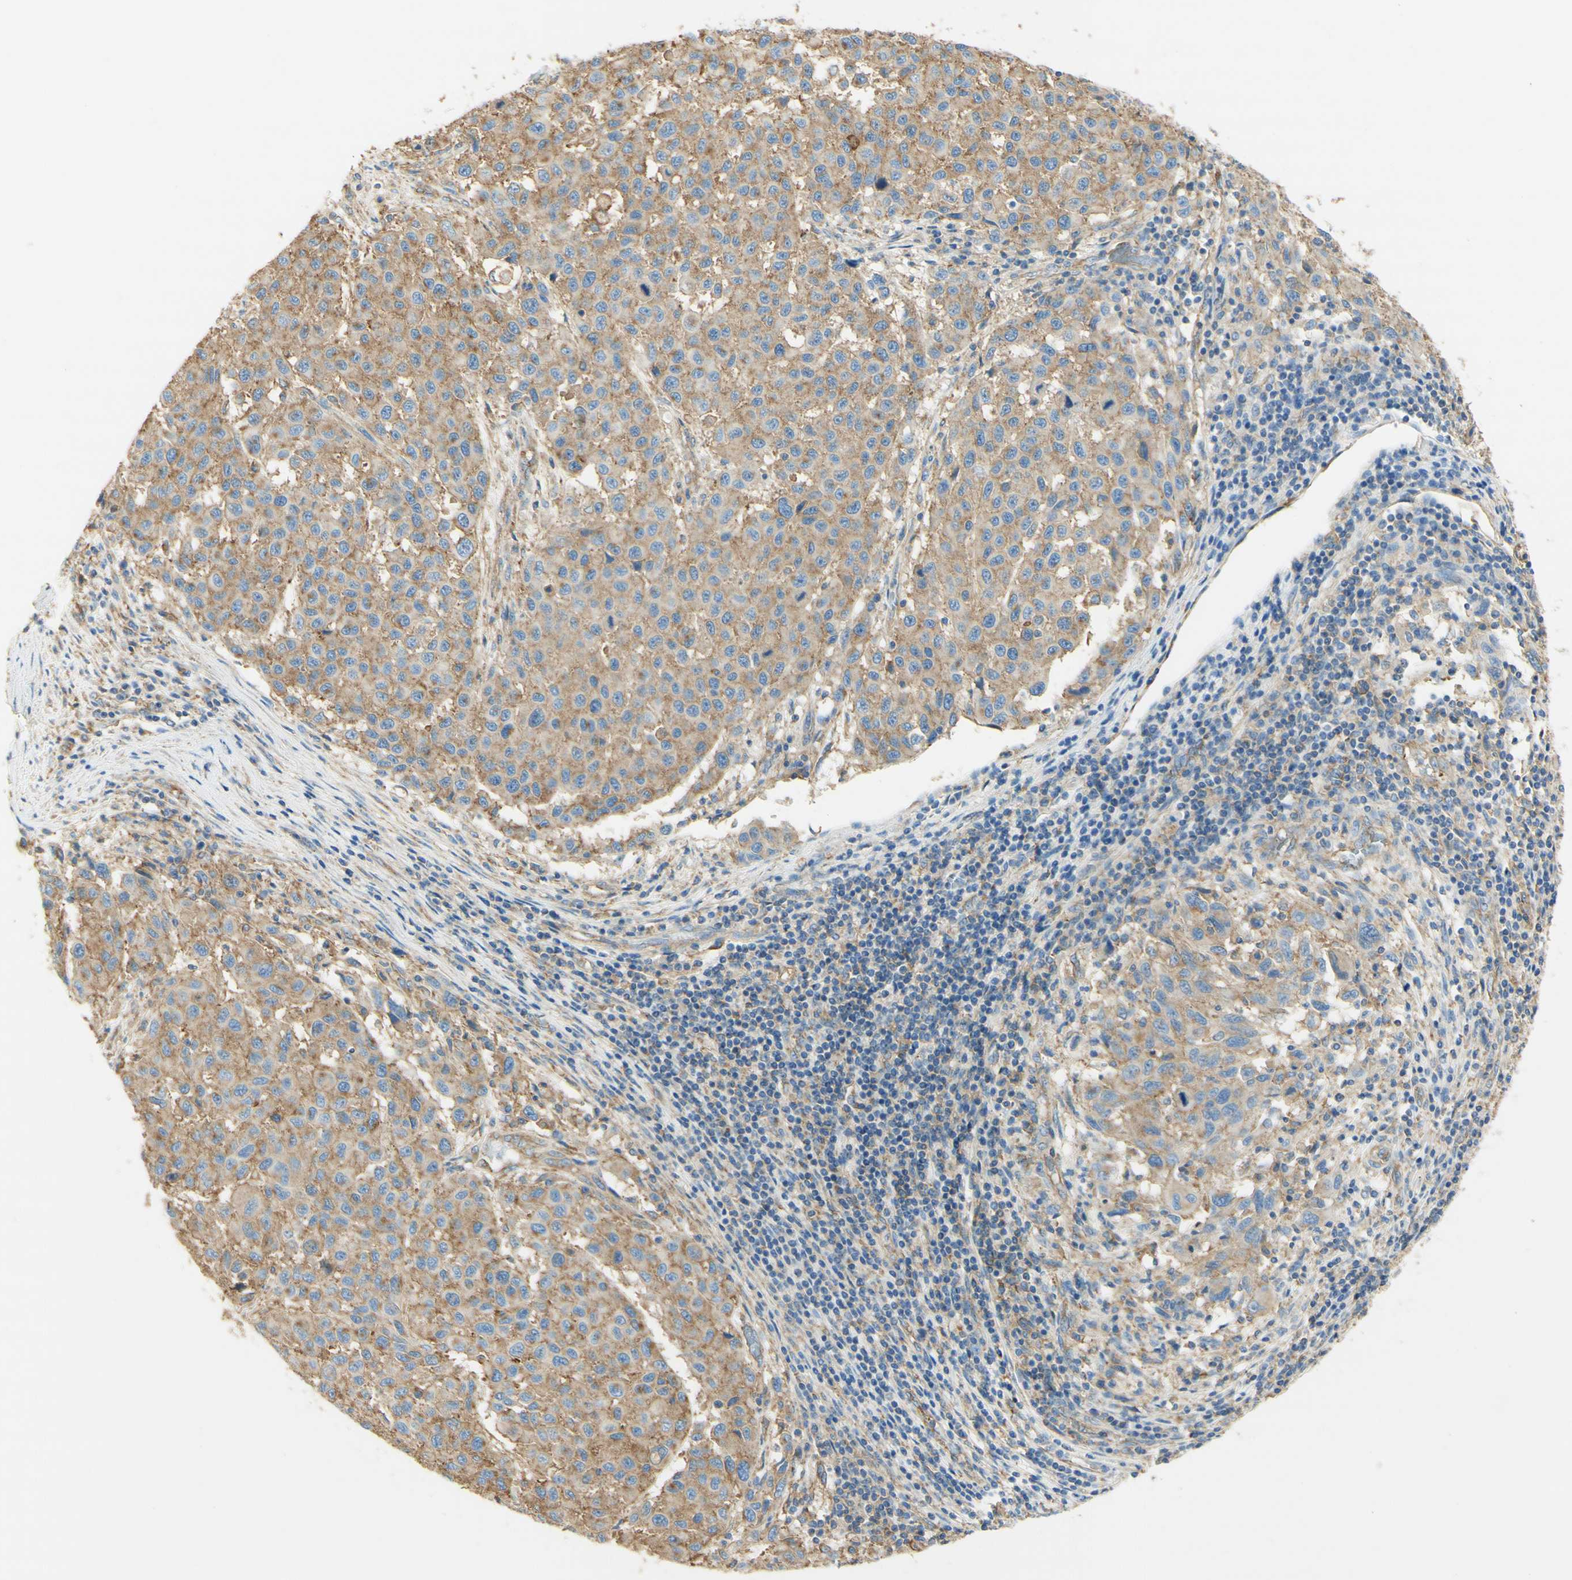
{"staining": {"intensity": "weak", "quantity": ">75%", "location": "cytoplasmic/membranous"}, "tissue": "melanoma", "cell_type": "Tumor cells", "image_type": "cancer", "snomed": [{"axis": "morphology", "description": "Malignant melanoma, Metastatic site"}, {"axis": "topography", "description": "Lymph node"}], "caption": "DAB immunohistochemical staining of melanoma displays weak cytoplasmic/membranous protein expression in approximately >75% of tumor cells.", "gene": "CLTC", "patient": {"sex": "male", "age": 61}}